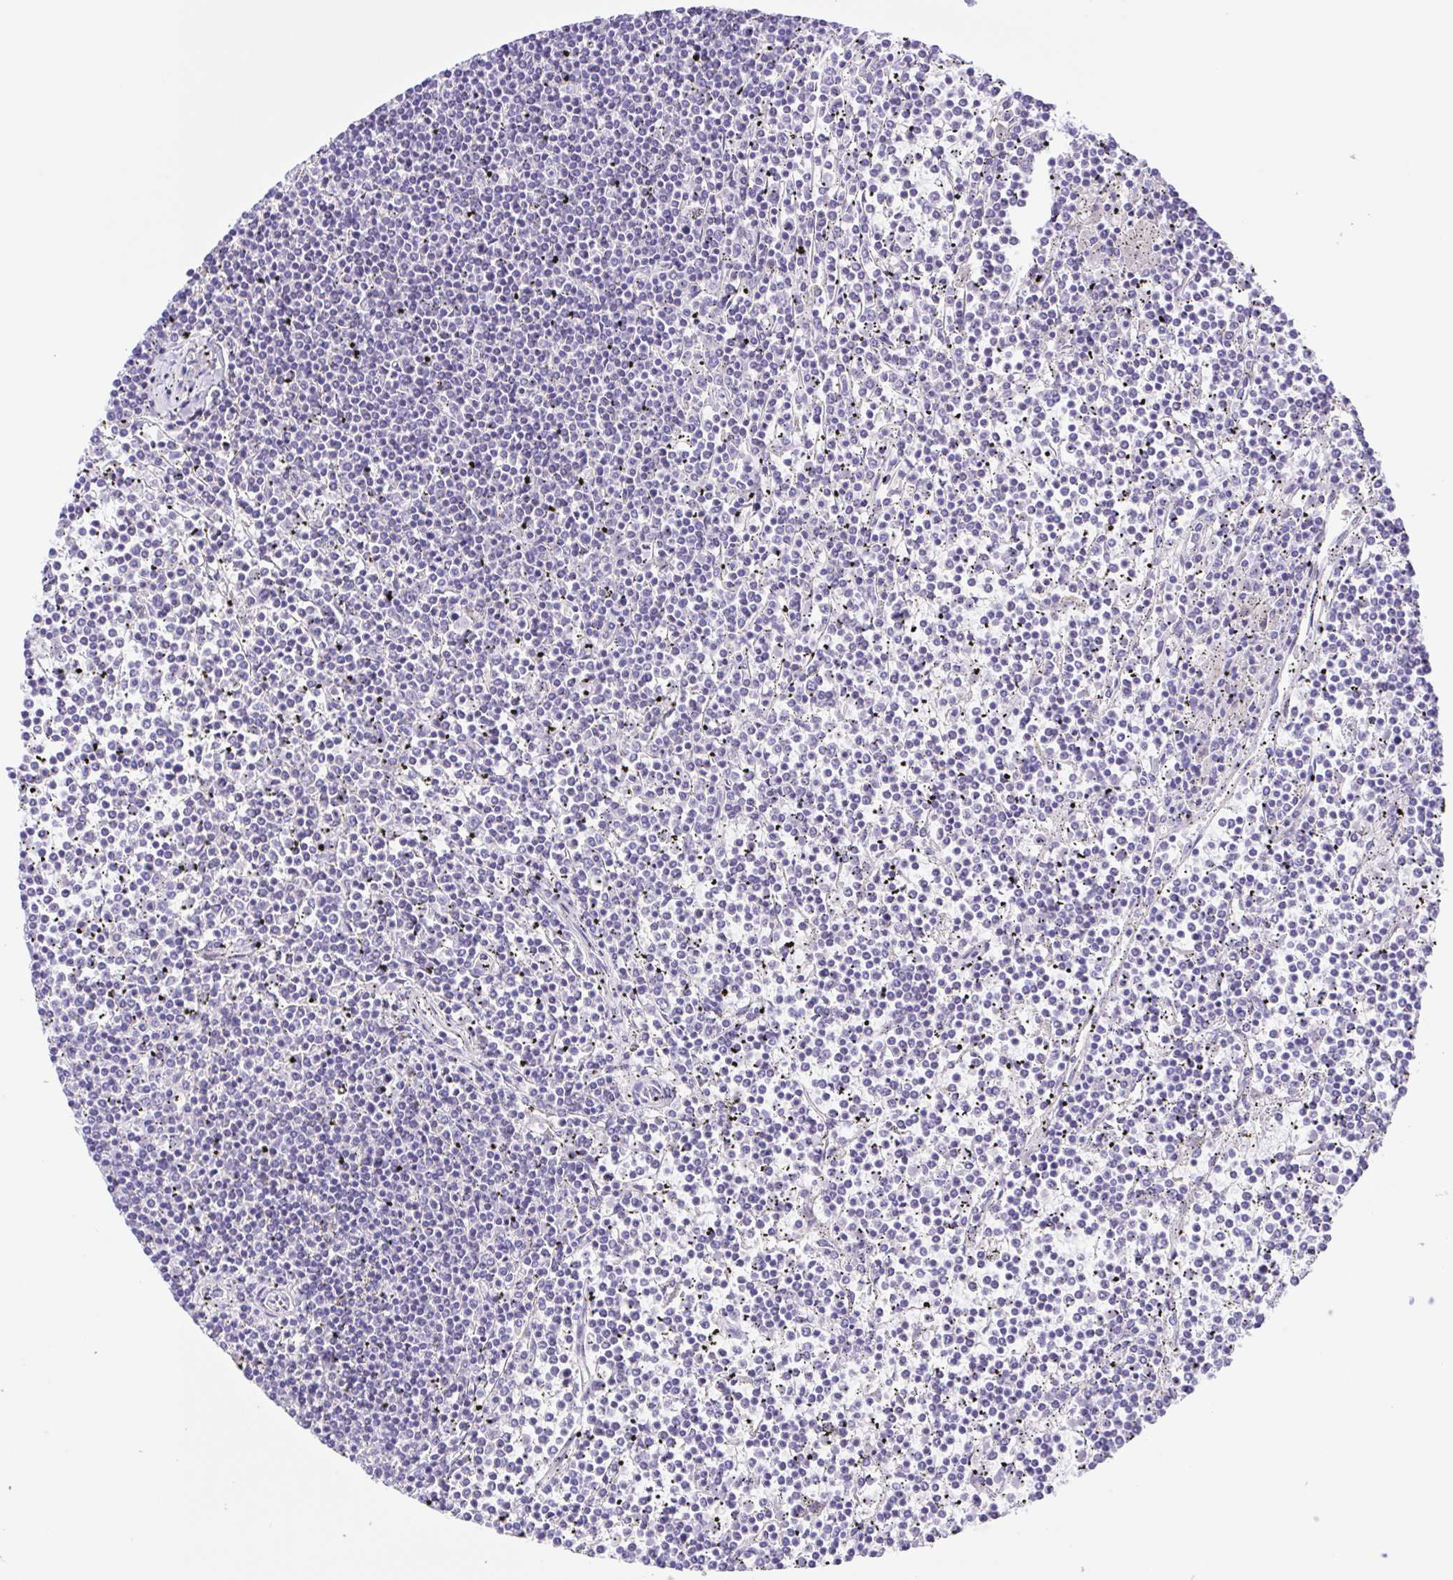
{"staining": {"intensity": "negative", "quantity": "none", "location": "none"}, "tissue": "lymphoma", "cell_type": "Tumor cells", "image_type": "cancer", "snomed": [{"axis": "morphology", "description": "Malignant lymphoma, non-Hodgkin's type, Low grade"}, {"axis": "topography", "description": "Spleen"}], "caption": "Lymphoma stained for a protein using immunohistochemistry (IHC) demonstrates no positivity tumor cells.", "gene": "ISM2", "patient": {"sex": "female", "age": 19}}